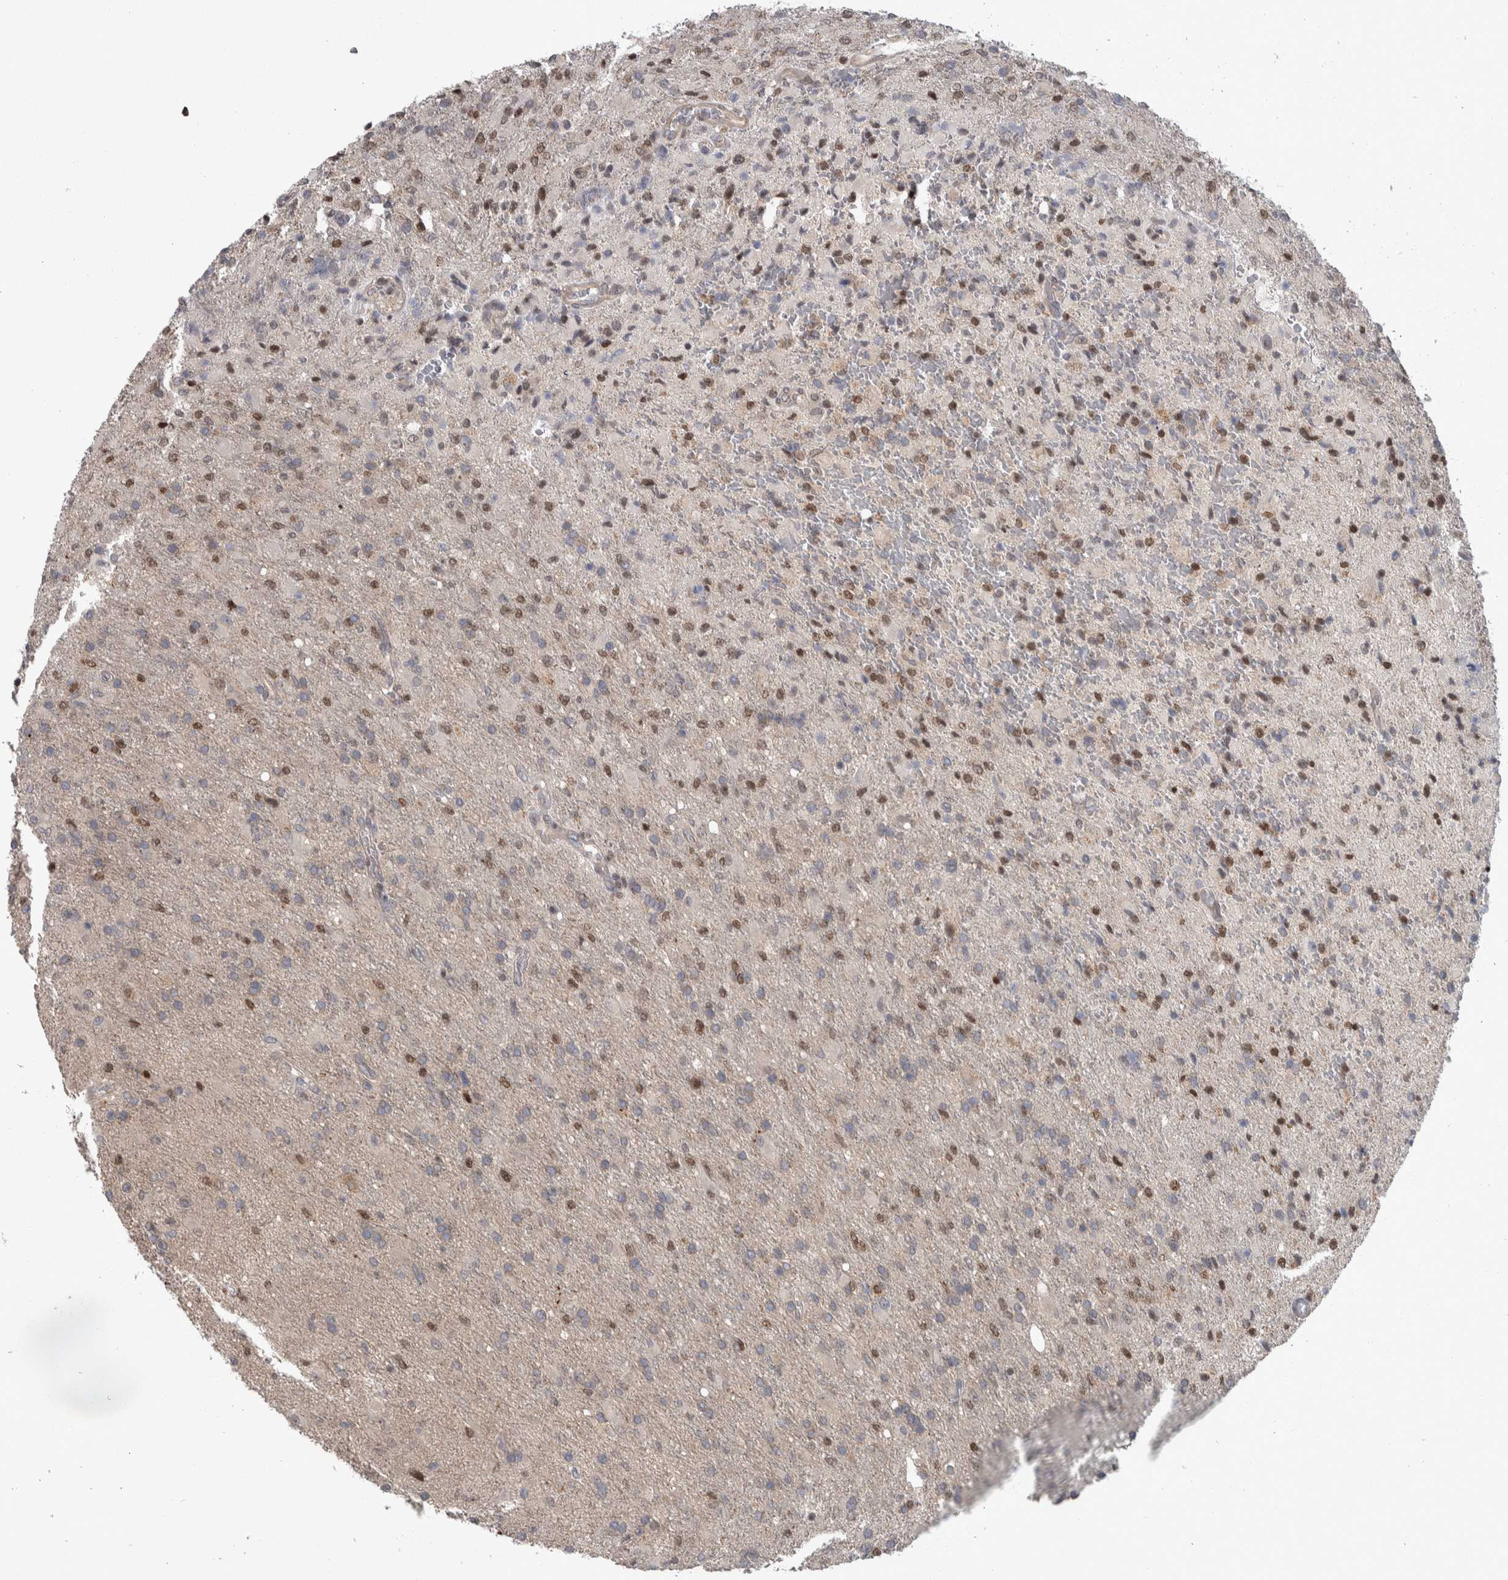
{"staining": {"intensity": "moderate", "quantity": "25%-75%", "location": "nuclear"}, "tissue": "glioma", "cell_type": "Tumor cells", "image_type": "cancer", "snomed": [{"axis": "morphology", "description": "Glioma, malignant, High grade"}, {"axis": "topography", "description": "Brain"}], "caption": "Malignant glioma (high-grade) tissue exhibits moderate nuclear staining in about 25%-75% of tumor cells, visualized by immunohistochemistry.", "gene": "CWC27", "patient": {"sex": "male", "age": 71}}